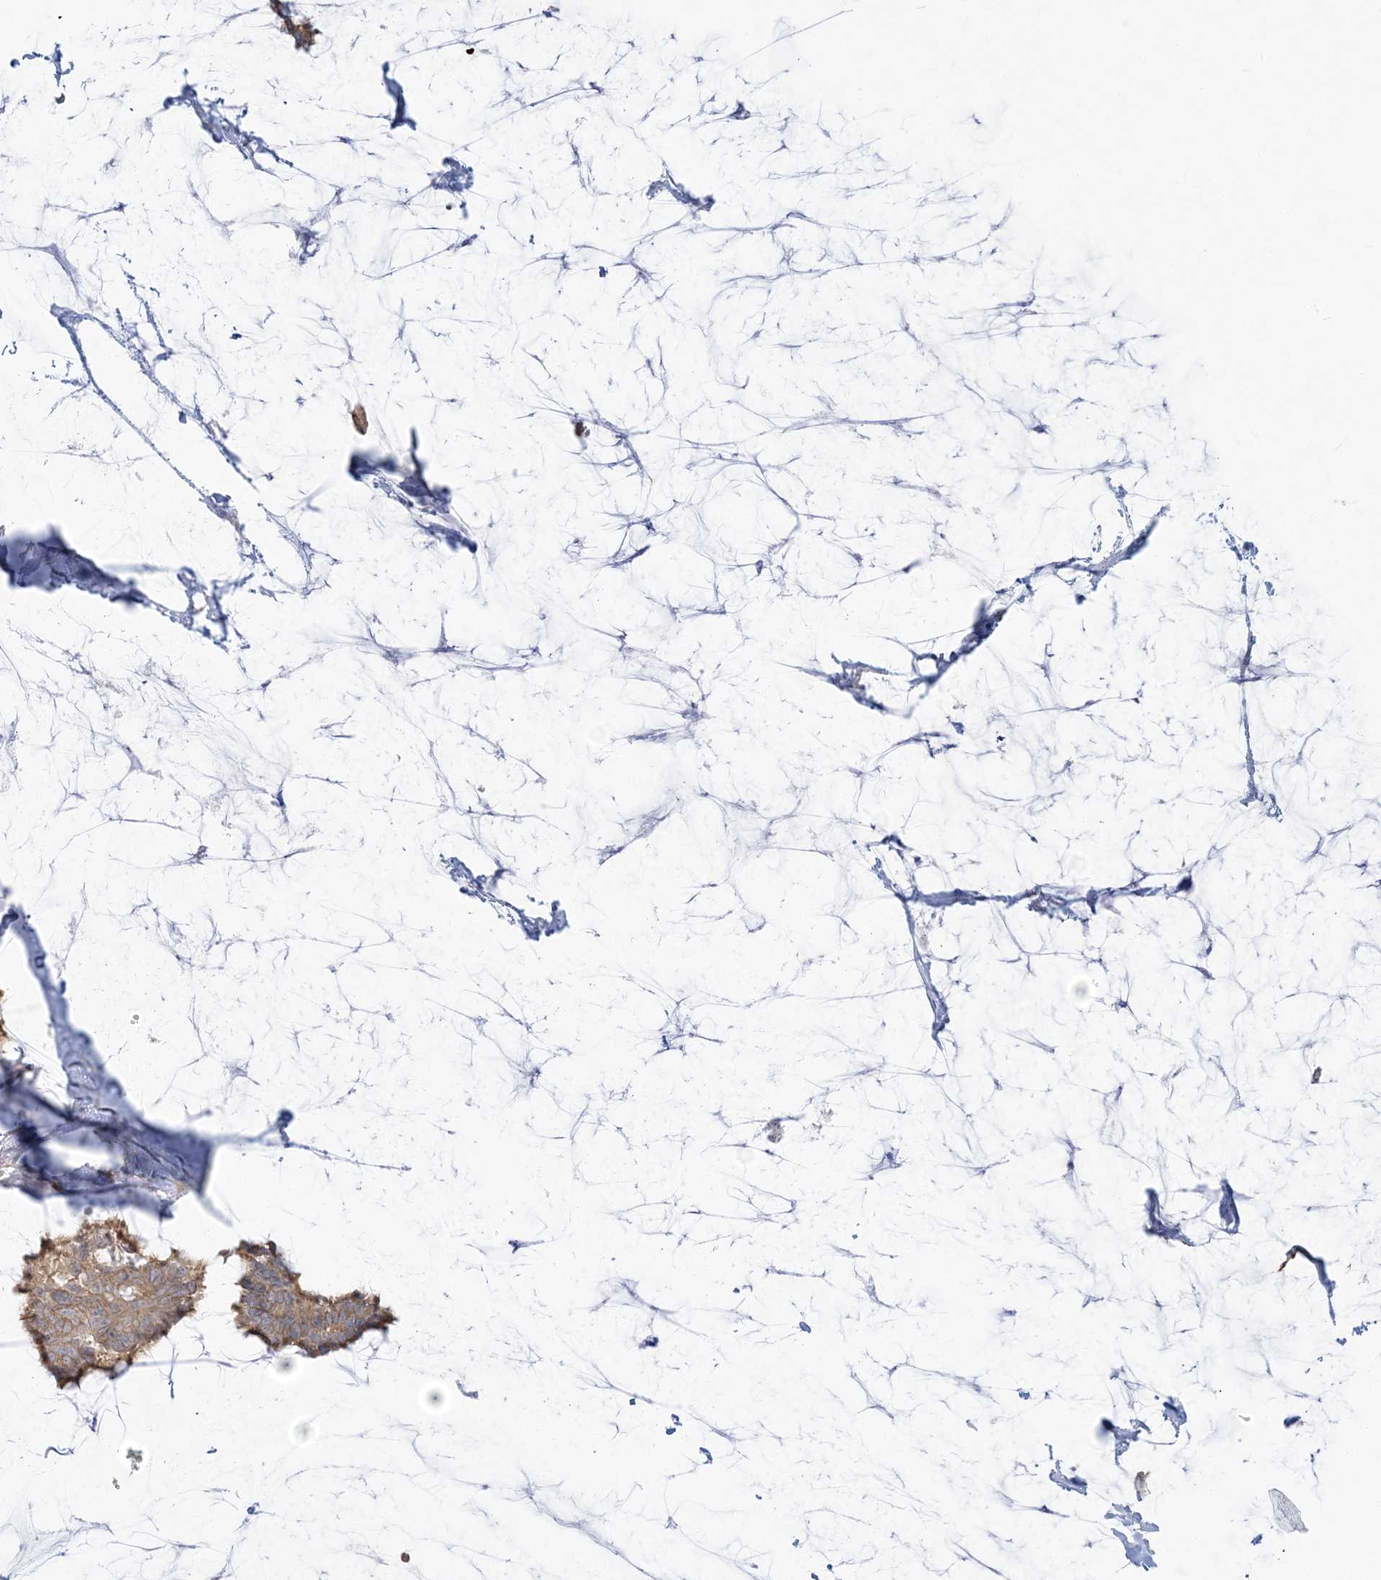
{"staining": {"intensity": "moderate", "quantity": ">75%", "location": "cytoplasmic/membranous"}, "tissue": "breast cancer", "cell_type": "Tumor cells", "image_type": "cancer", "snomed": [{"axis": "morphology", "description": "Duct carcinoma"}, {"axis": "topography", "description": "Breast"}], "caption": "Protein staining of invasive ductal carcinoma (breast) tissue shows moderate cytoplasmic/membranous expression in approximately >75% of tumor cells. The protein of interest is shown in brown color, while the nuclei are stained blue.", "gene": "ZC3H6", "patient": {"sex": "female", "age": 93}}